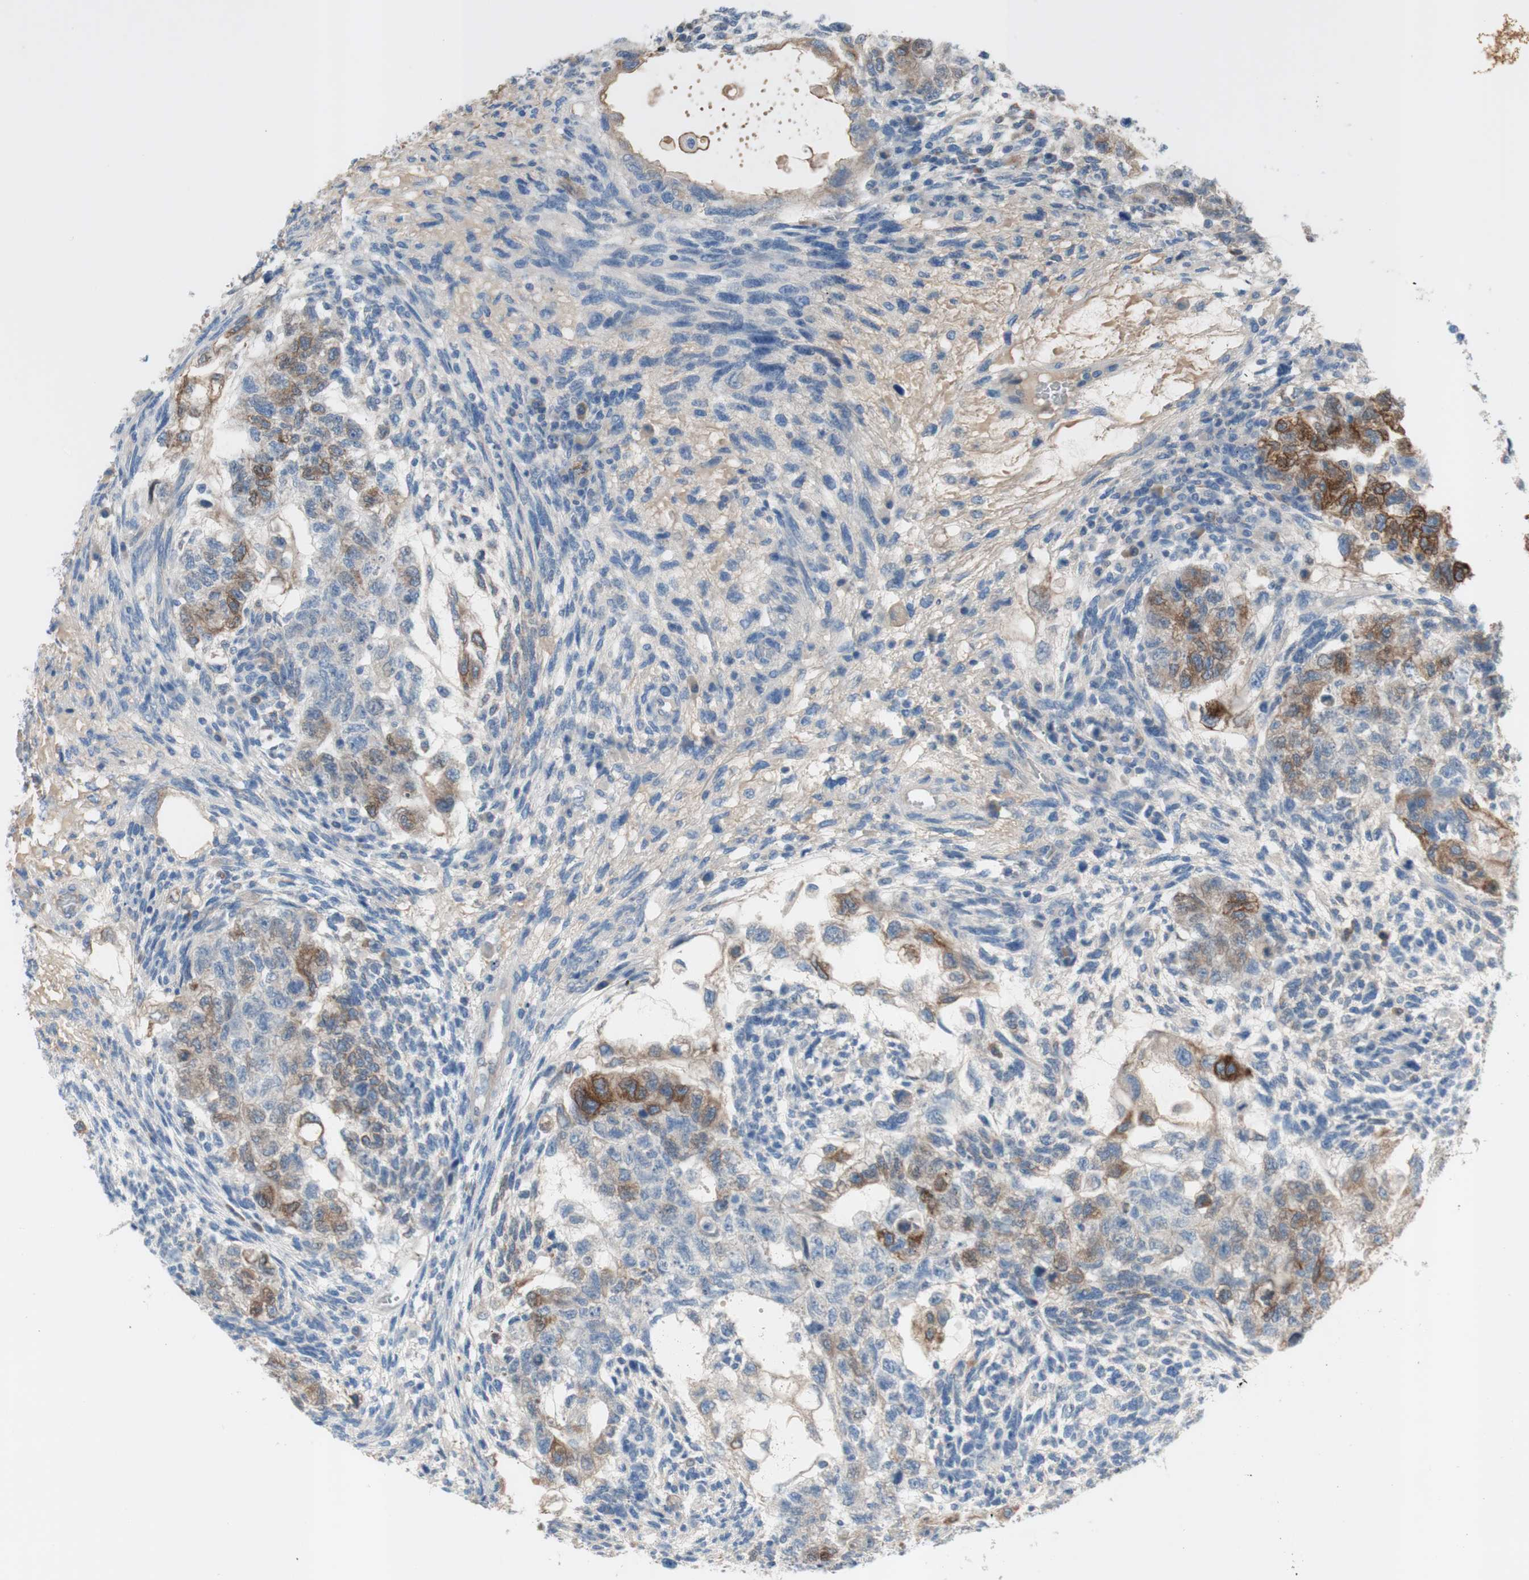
{"staining": {"intensity": "moderate", "quantity": ">75%", "location": "cytoplasmic/membranous"}, "tissue": "testis cancer", "cell_type": "Tumor cells", "image_type": "cancer", "snomed": [{"axis": "morphology", "description": "Normal tissue, NOS"}, {"axis": "morphology", "description": "Carcinoma, Embryonal, NOS"}, {"axis": "topography", "description": "Testis"}], "caption": "An image showing moderate cytoplasmic/membranous positivity in about >75% of tumor cells in testis cancer (embryonal carcinoma), as visualized by brown immunohistochemical staining.", "gene": "FDFT1", "patient": {"sex": "male", "age": 36}}